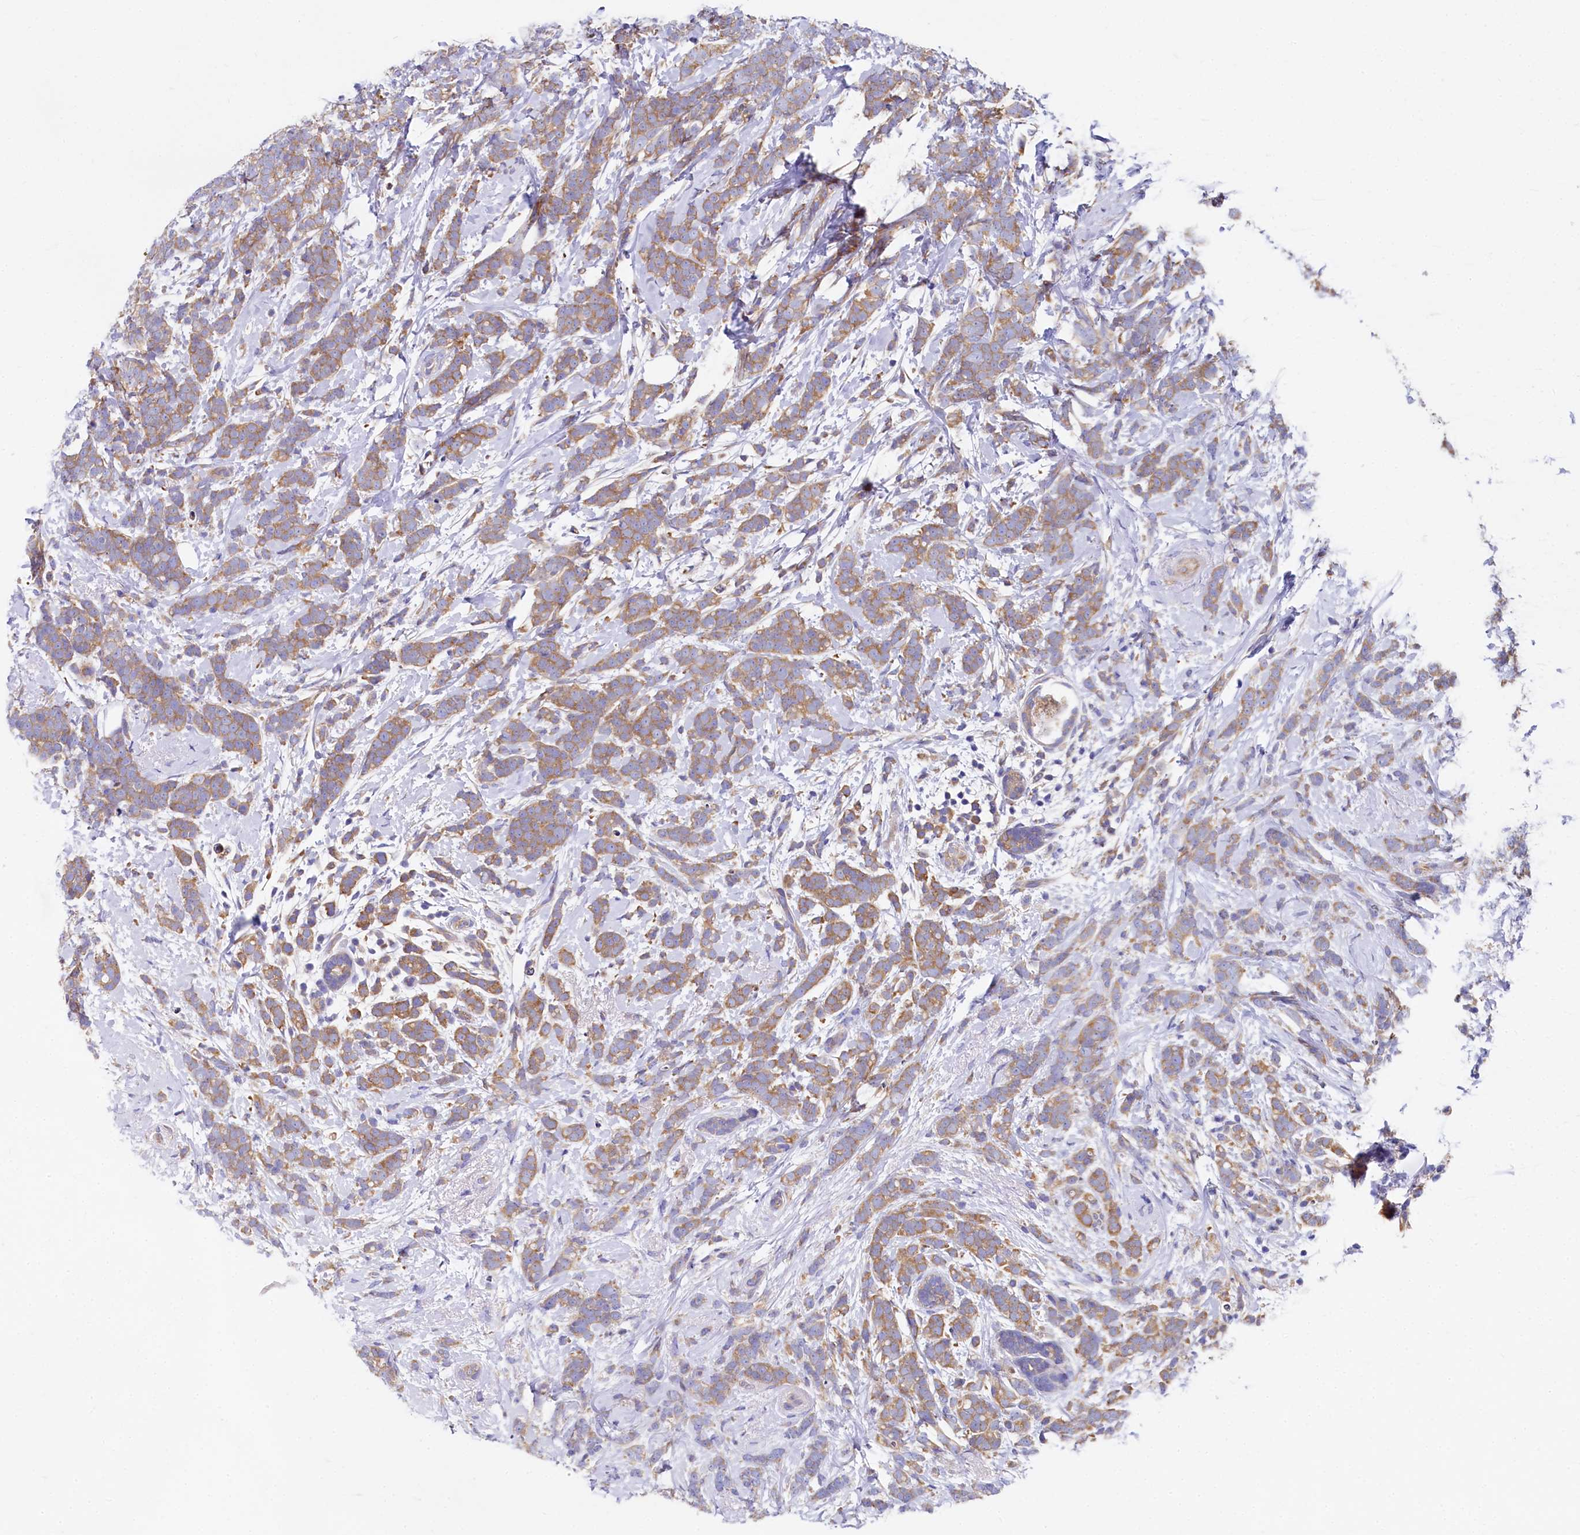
{"staining": {"intensity": "moderate", "quantity": ">75%", "location": "cytoplasmic/membranous"}, "tissue": "breast cancer", "cell_type": "Tumor cells", "image_type": "cancer", "snomed": [{"axis": "morphology", "description": "Lobular carcinoma"}, {"axis": "topography", "description": "Breast"}], "caption": "IHC of breast cancer (lobular carcinoma) shows medium levels of moderate cytoplasmic/membranous staining in about >75% of tumor cells.", "gene": "QARS1", "patient": {"sex": "female", "age": 58}}